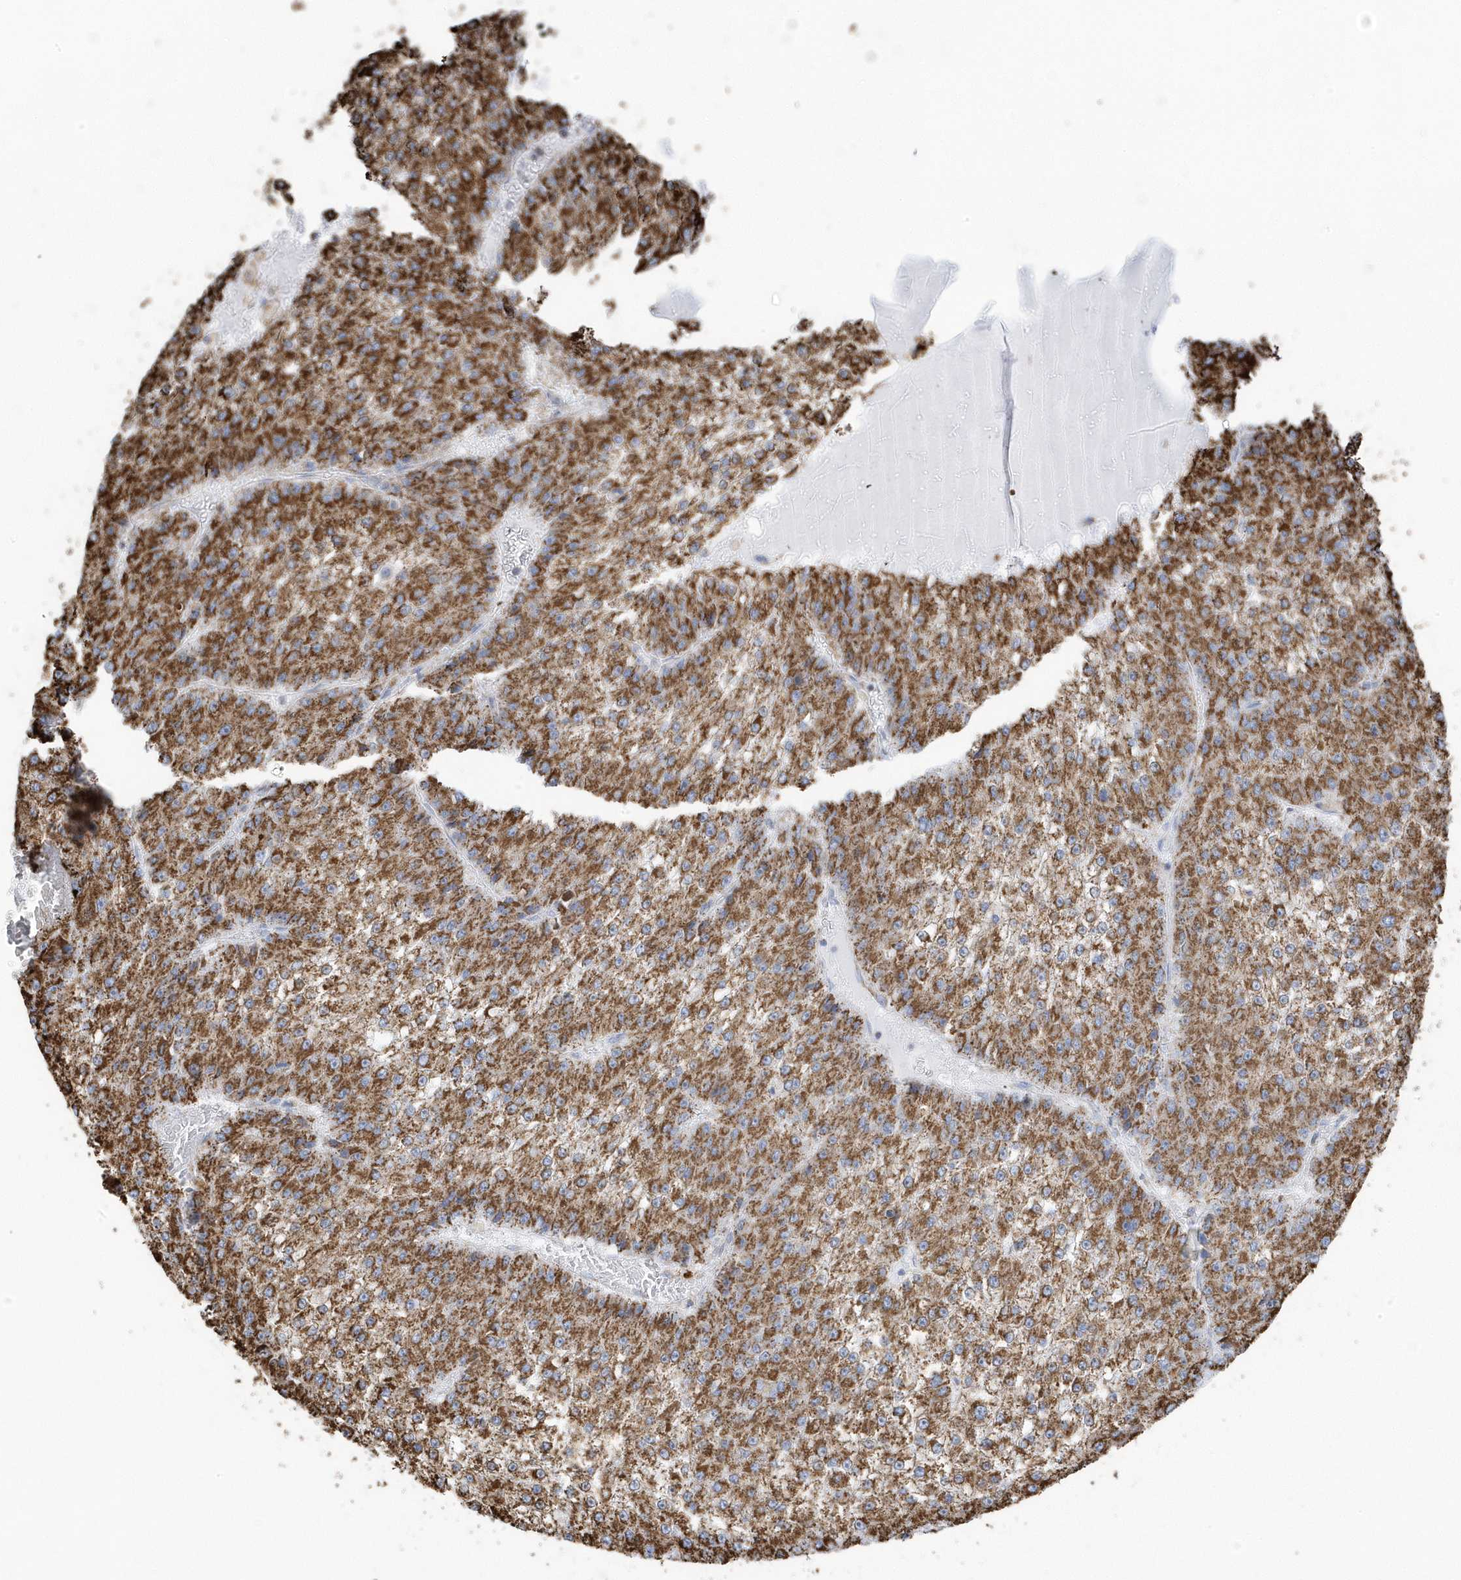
{"staining": {"intensity": "moderate", "quantity": ">75%", "location": "cytoplasmic/membranous"}, "tissue": "liver cancer", "cell_type": "Tumor cells", "image_type": "cancer", "snomed": [{"axis": "morphology", "description": "Carcinoma, Hepatocellular, NOS"}, {"axis": "topography", "description": "Liver"}], "caption": "Immunohistochemistry (IHC) staining of liver hepatocellular carcinoma, which displays medium levels of moderate cytoplasmic/membranous positivity in approximately >75% of tumor cells indicating moderate cytoplasmic/membranous protein positivity. The staining was performed using DAB (3,3'-diaminobenzidine) (brown) for protein detection and nuclei were counterstained in hematoxylin (blue).", "gene": "GTPBP8", "patient": {"sex": "female", "age": 73}}